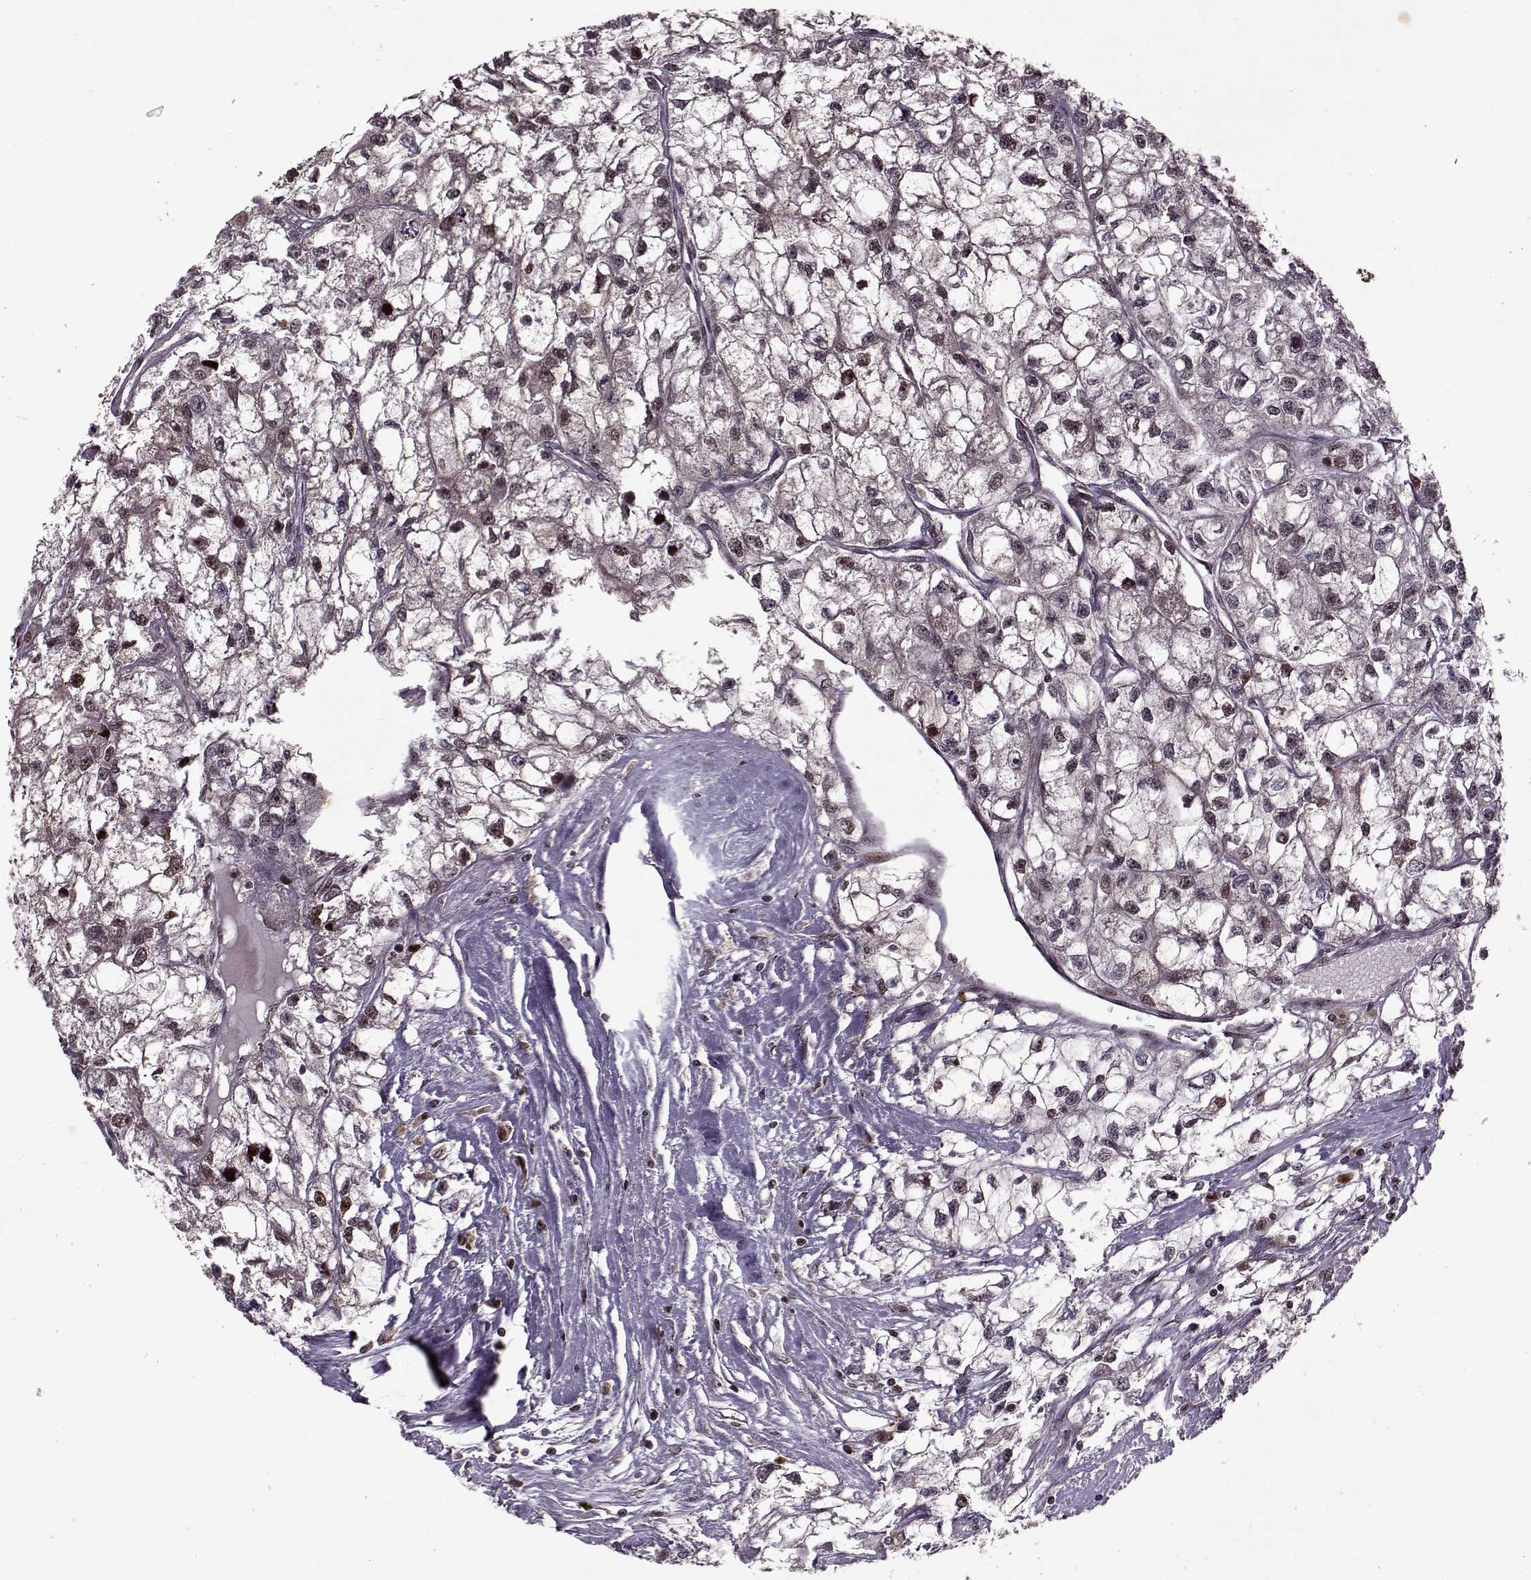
{"staining": {"intensity": "weak", "quantity": "<25%", "location": "nuclear"}, "tissue": "renal cancer", "cell_type": "Tumor cells", "image_type": "cancer", "snomed": [{"axis": "morphology", "description": "Adenocarcinoma, NOS"}, {"axis": "topography", "description": "Kidney"}], "caption": "IHC of renal cancer (adenocarcinoma) demonstrates no positivity in tumor cells. (Immunohistochemistry (ihc), brightfield microscopy, high magnification).", "gene": "PSMA7", "patient": {"sex": "male", "age": 56}}